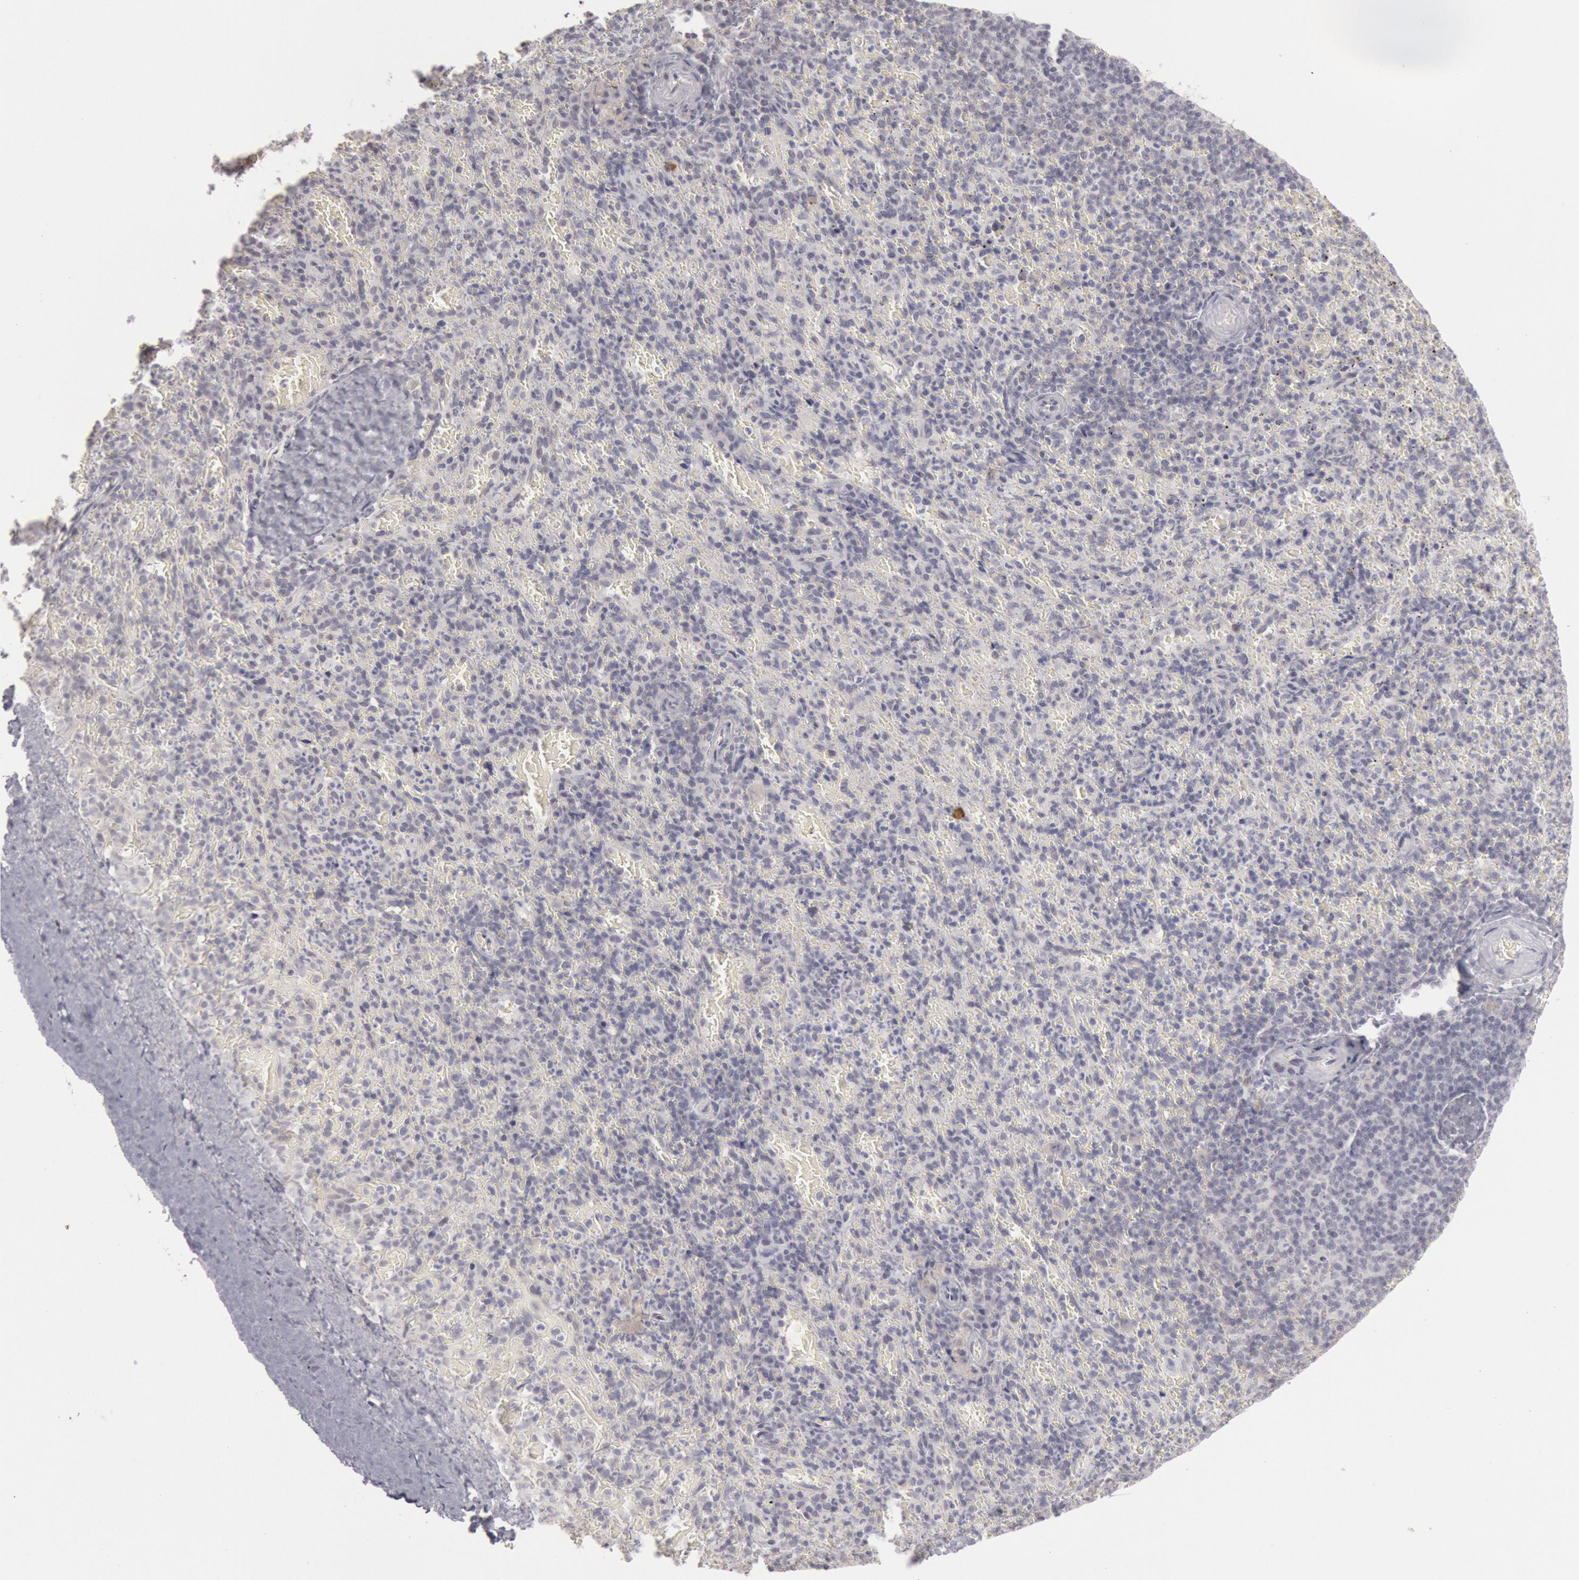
{"staining": {"intensity": "negative", "quantity": "none", "location": "none"}, "tissue": "spleen", "cell_type": "Cells in red pulp", "image_type": "normal", "snomed": [{"axis": "morphology", "description": "Normal tissue, NOS"}, {"axis": "topography", "description": "Spleen"}], "caption": "Immunohistochemistry of normal spleen exhibits no positivity in cells in red pulp.", "gene": "JOSD1", "patient": {"sex": "female", "age": 50}}